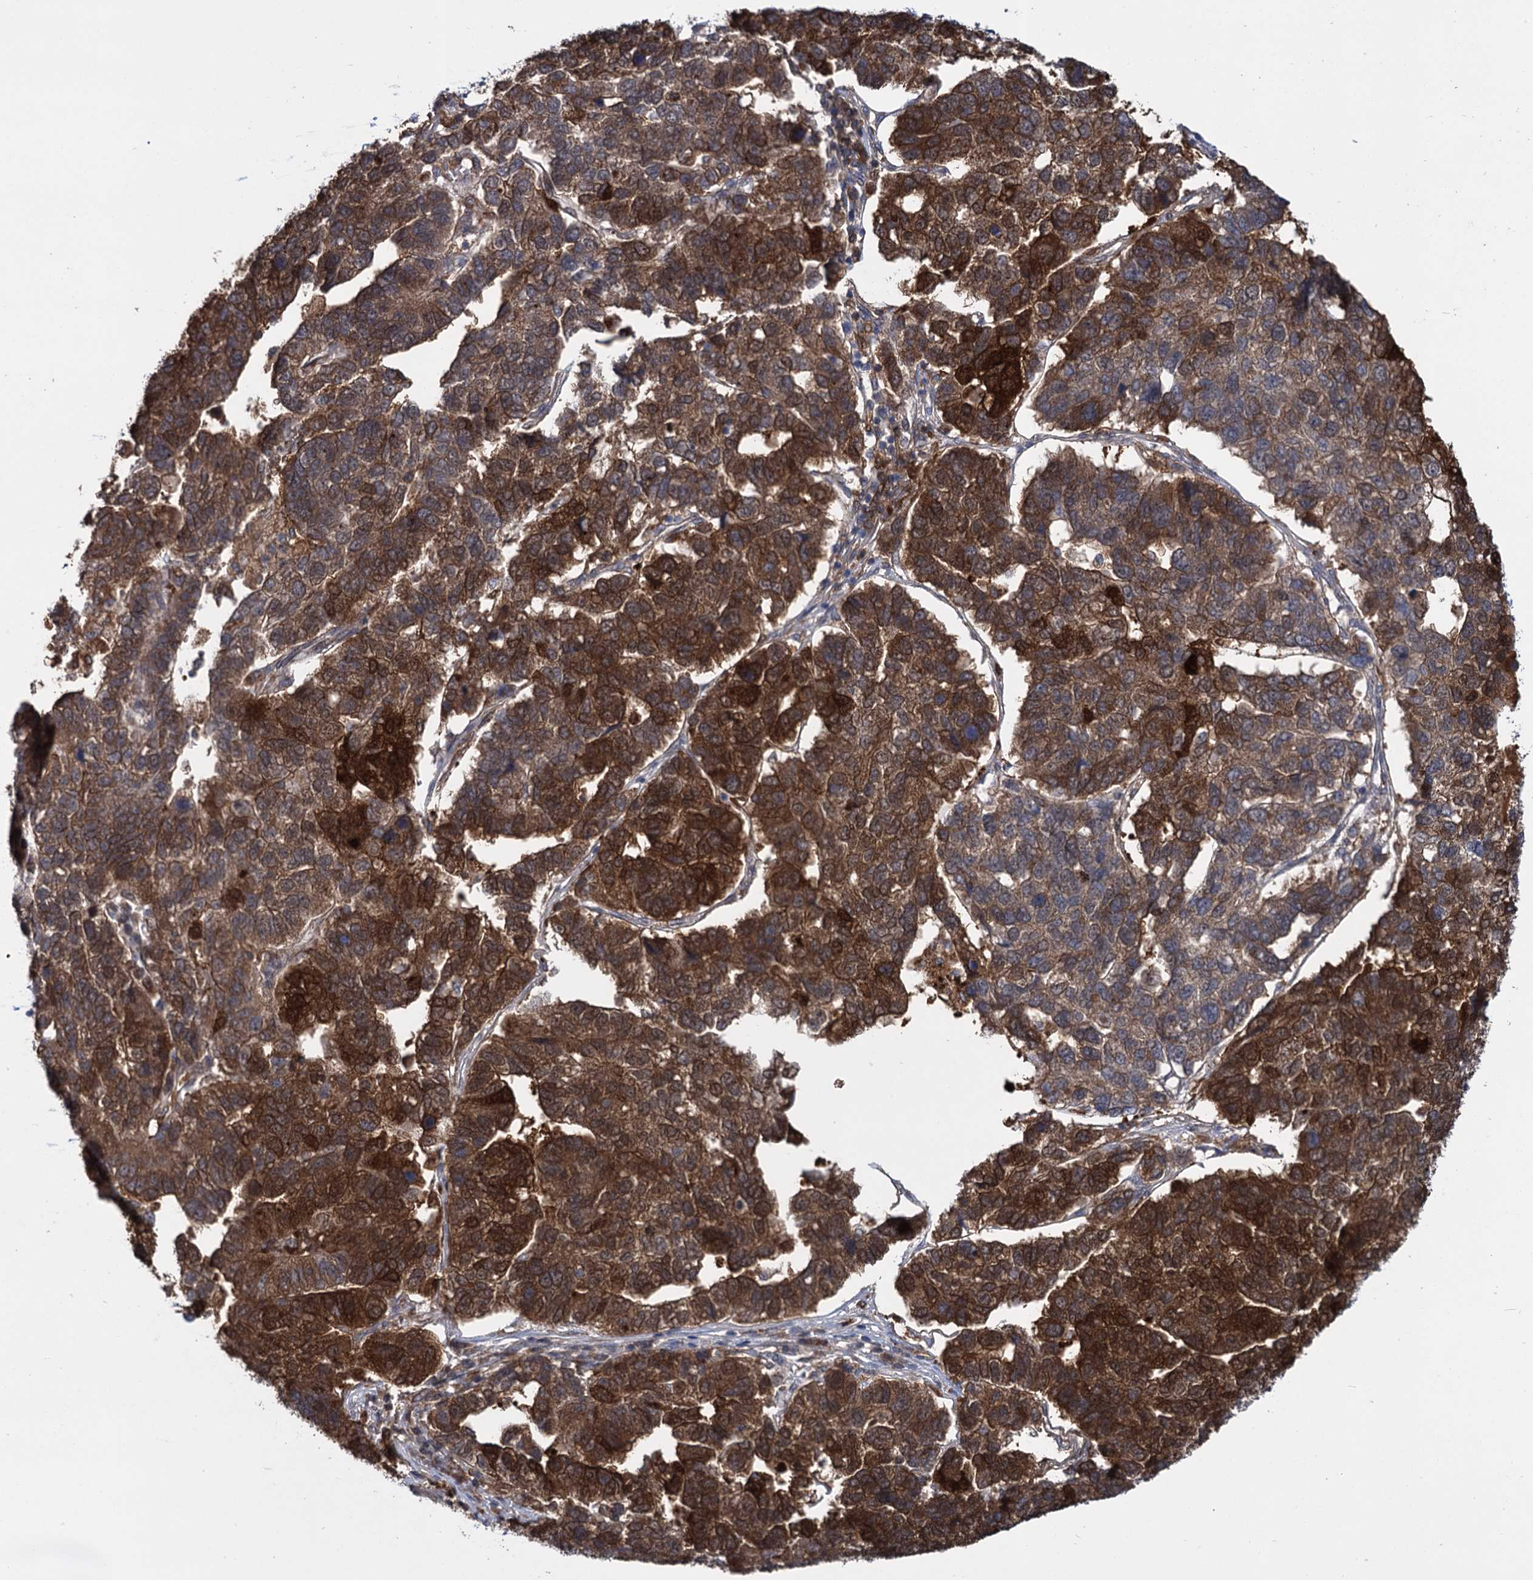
{"staining": {"intensity": "strong", "quantity": ">75%", "location": "cytoplasmic/membranous"}, "tissue": "pancreatic cancer", "cell_type": "Tumor cells", "image_type": "cancer", "snomed": [{"axis": "morphology", "description": "Adenocarcinoma, NOS"}, {"axis": "topography", "description": "Pancreas"}], "caption": "Human pancreatic cancer stained with a brown dye demonstrates strong cytoplasmic/membranous positive staining in approximately >75% of tumor cells.", "gene": "GLO1", "patient": {"sex": "female", "age": 61}}